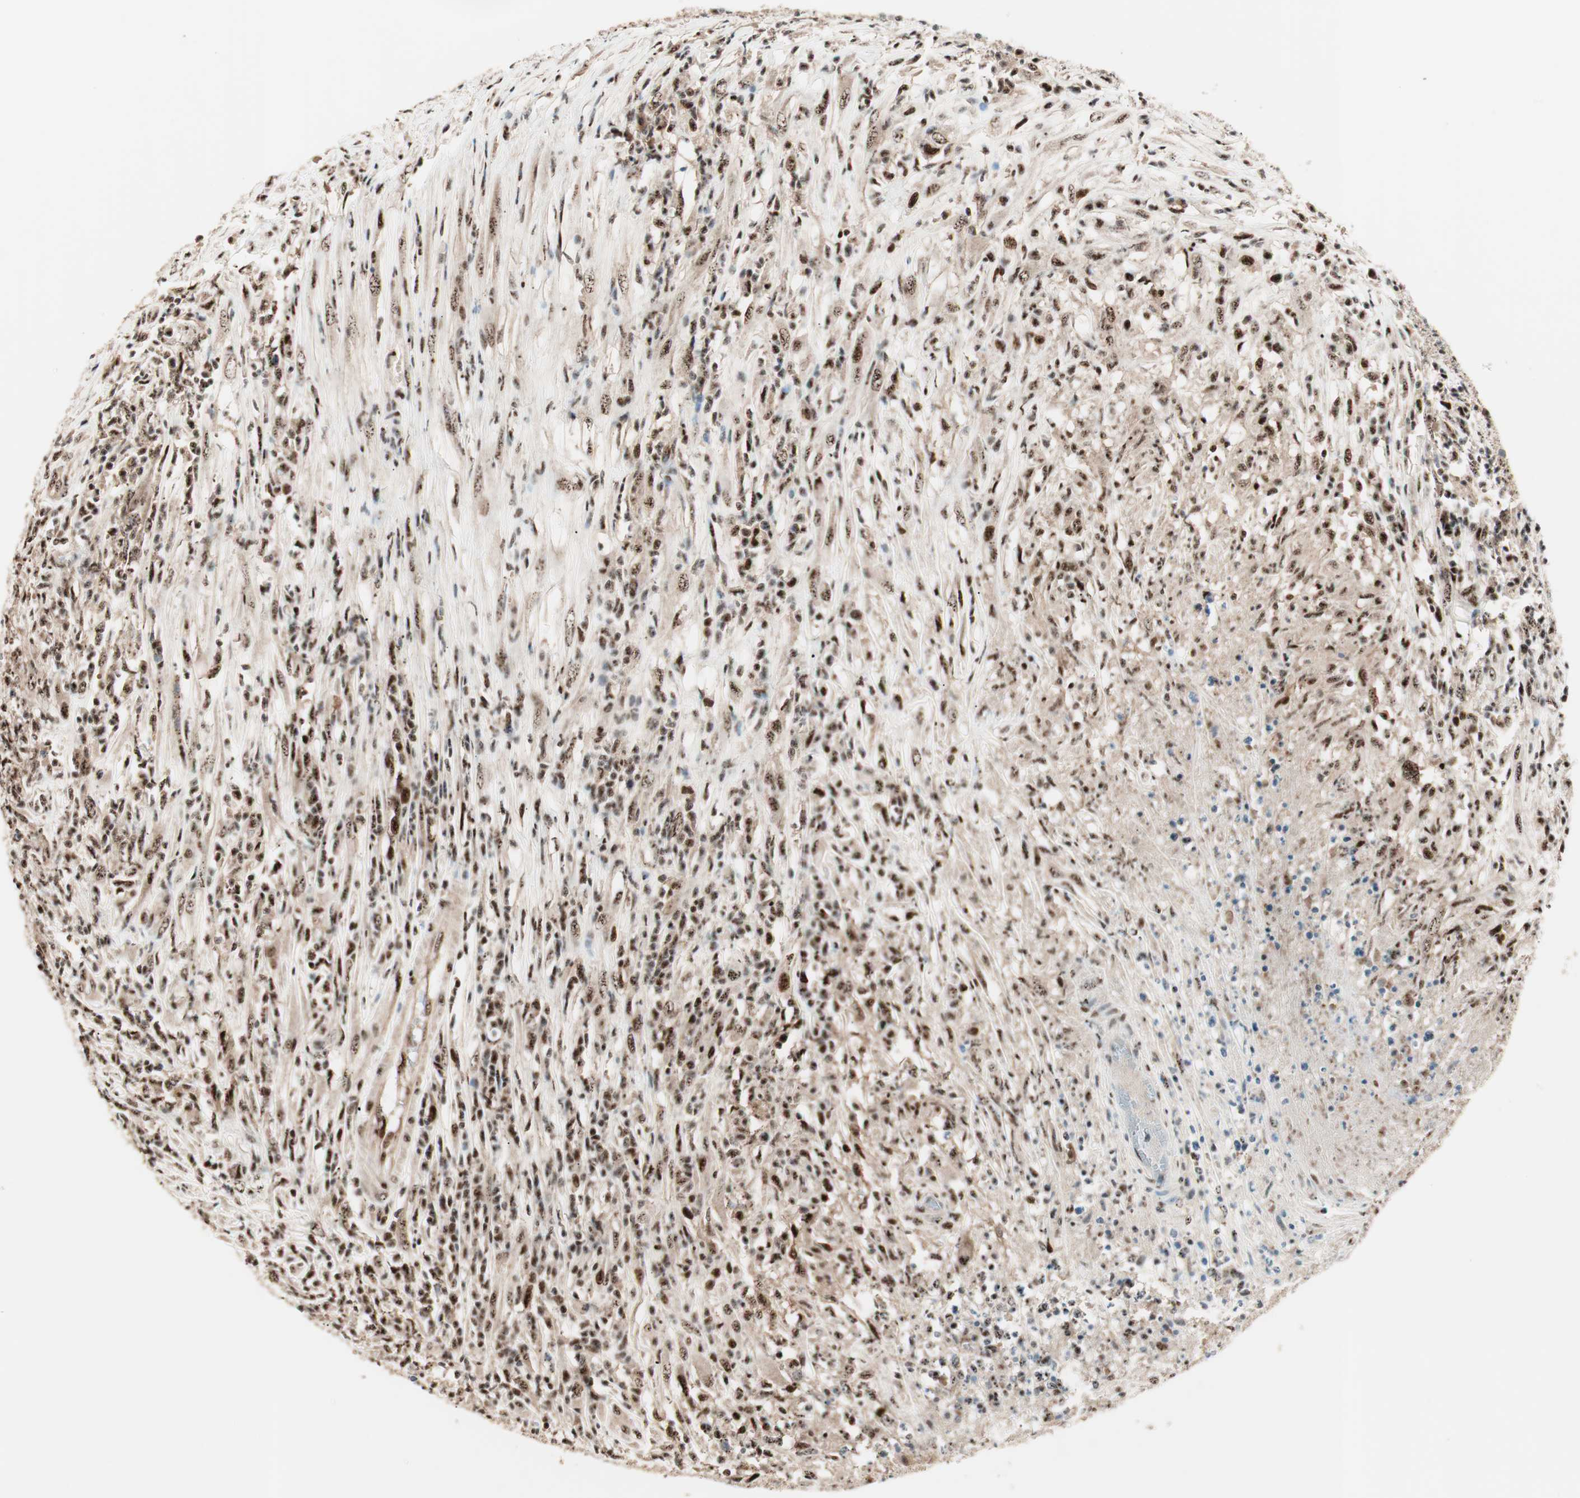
{"staining": {"intensity": "strong", "quantity": ">75%", "location": "cytoplasmic/membranous,nuclear"}, "tissue": "lymphoma", "cell_type": "Tumor cells", "image_type": "cancer", "snomed": [{"axis": "morphology", "description": "Malignant lymphoma, non-Hodgkin's type, High grade"}, {"axis": "topography", "description": "Lymph node"}], "caption": "A photomicrograph of human lymphoma stained for a protein shows strong cytoplasmic/membranous and nuclear brown staining in tumor cells. The staining was performed using DAB, with brown indicating positive protein expression. Nuclei are stained blue with hematoxylin.", "gene": "NR5A2", "patient": {"sex": "female", "age": 84}}